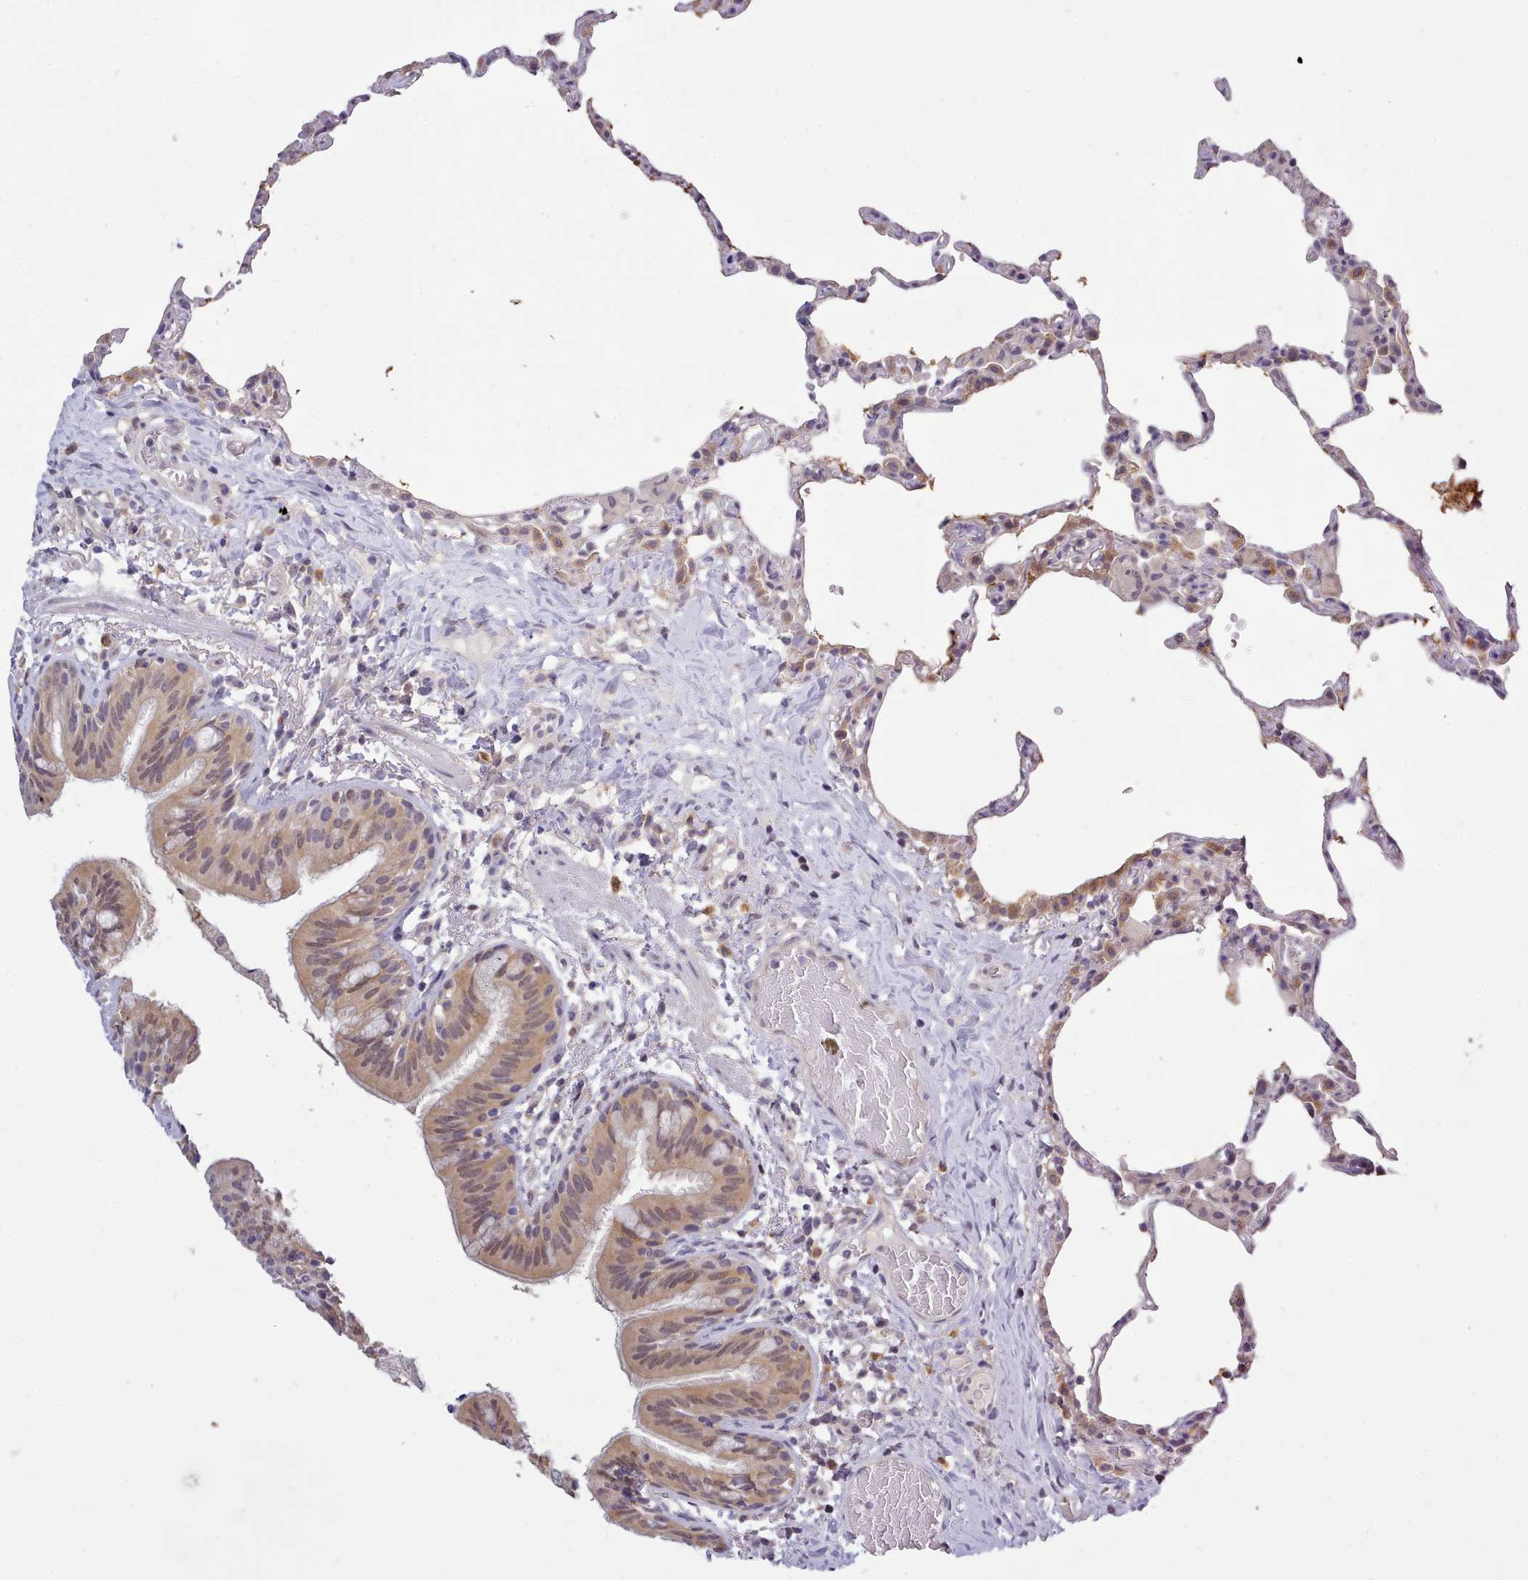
{"staining": {"intensity": "moderate", "quantity": "<25%", "location": "cytoplasmic/membranous"}, "tissue": "lung", "cell_type": "Alveolar cells", "image_type": "normal", "snomed": [{"axis": "morphology", "description": "Normal tissue, NOS"}, {"axis": "topography", "description": "Lung"}], "caption": "Brown immunohistochemical staining in unremarkable human lung displays moderate cytoplasmic/membranous staining in approximately <25% of alveolar cells. (Stains: DAB (3,3'-diaminobenzidine) in brown, nuclei in blue, Microscopy: brightfield microscopy at high magnification).", "gene": "ARL17A", "patient": {"sex": "female", "age": 57}}